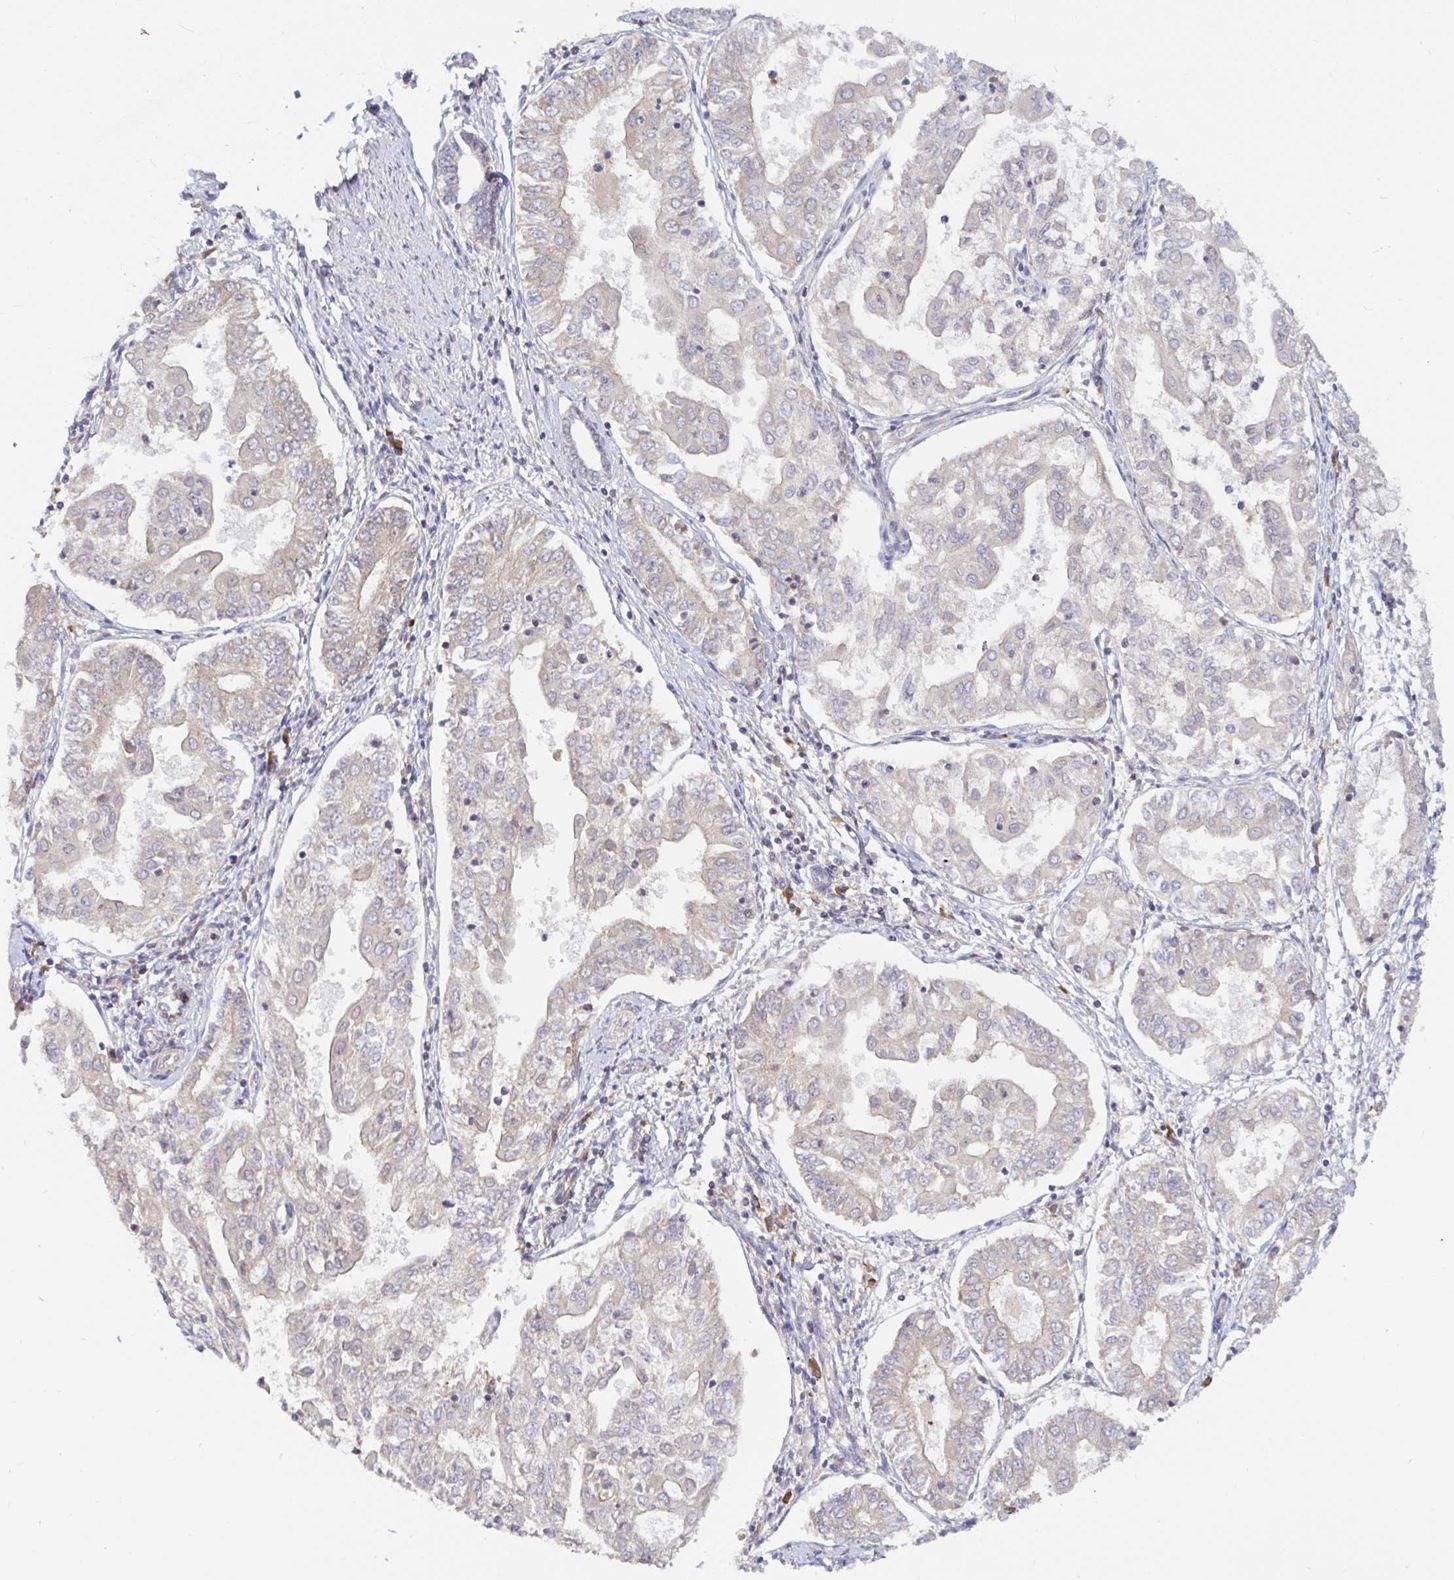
{"staining": {"intensity": "negative", "quantity": "none", "location": "none"}, "tissue": "endometrial cancer", "cell_type": "Tumor cells", "image_type": "cancer", "snomed": [{"axis": "morphology", "description": "Adenocarcinoma, NOS"}, {"axis": "topography", "description": "Endometrium"}], "caption": "An image of human endometrial adenocarcinoma is negative for staining in tumor cells.", "gene": "LARP1", "patient": {"sex": "female", "age": 68}}